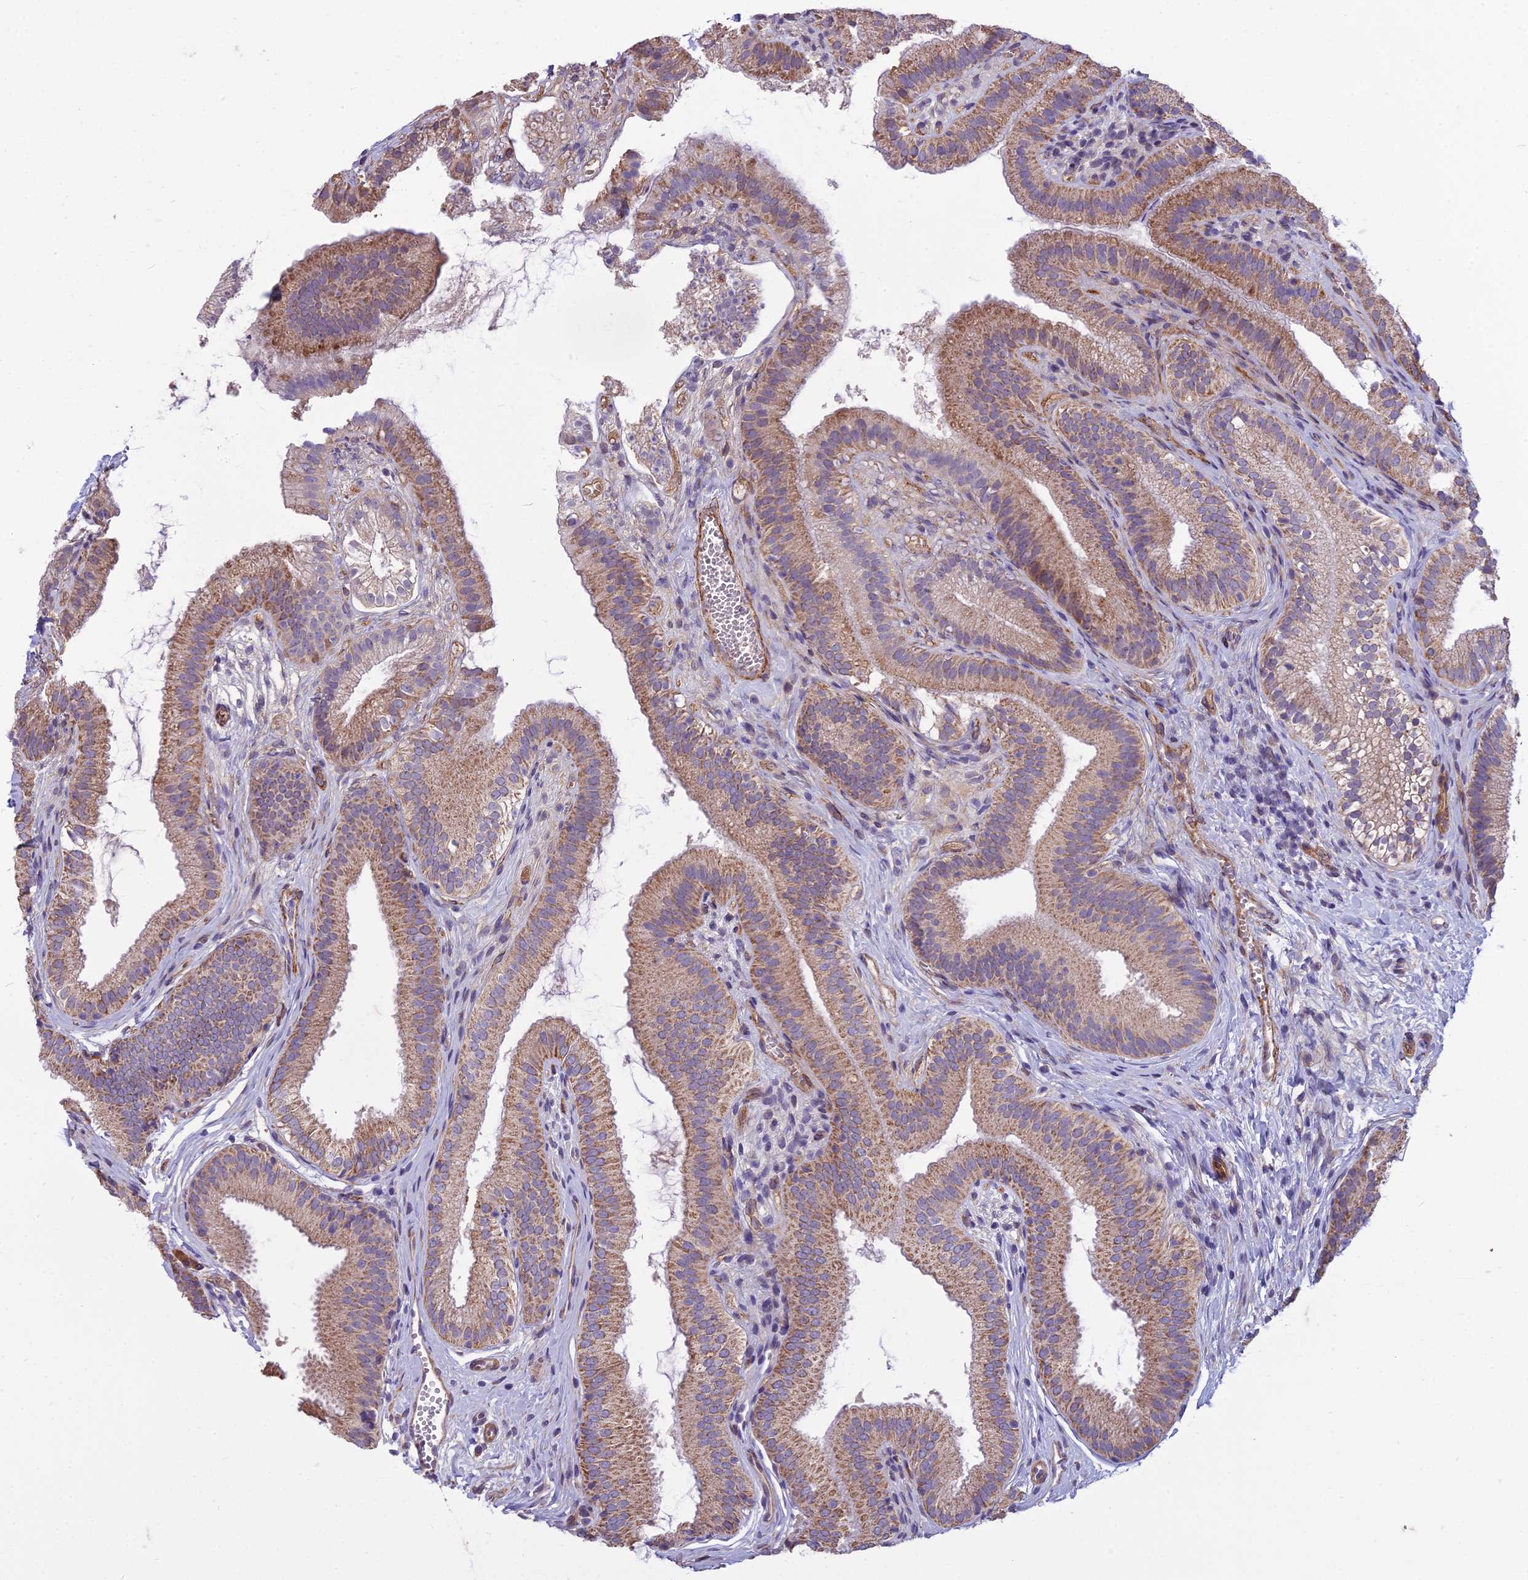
{"staining": {"intensity": "moderate", "quantity": "25%-75%", "location": "cytoplasmic/membranous"}, "tissue": "gallbladder", "cell_type": "Glandular cells", "image_type": "normal", "snomed": [{"axis": "morphology", "description": "Normal tissue, NOS"}, {"axis": "topography", "description": "Gallbladder"}], "caption": "An image of human gallbladder stained for a protein demonstrates moderate cytoplasmic/membranous brown staining in glandular cells. The protein of interest is shown in brown color, while the nuclei are stained blue.", "gene": "DUS2", "patient": {"sex": "female", "age": 54}}